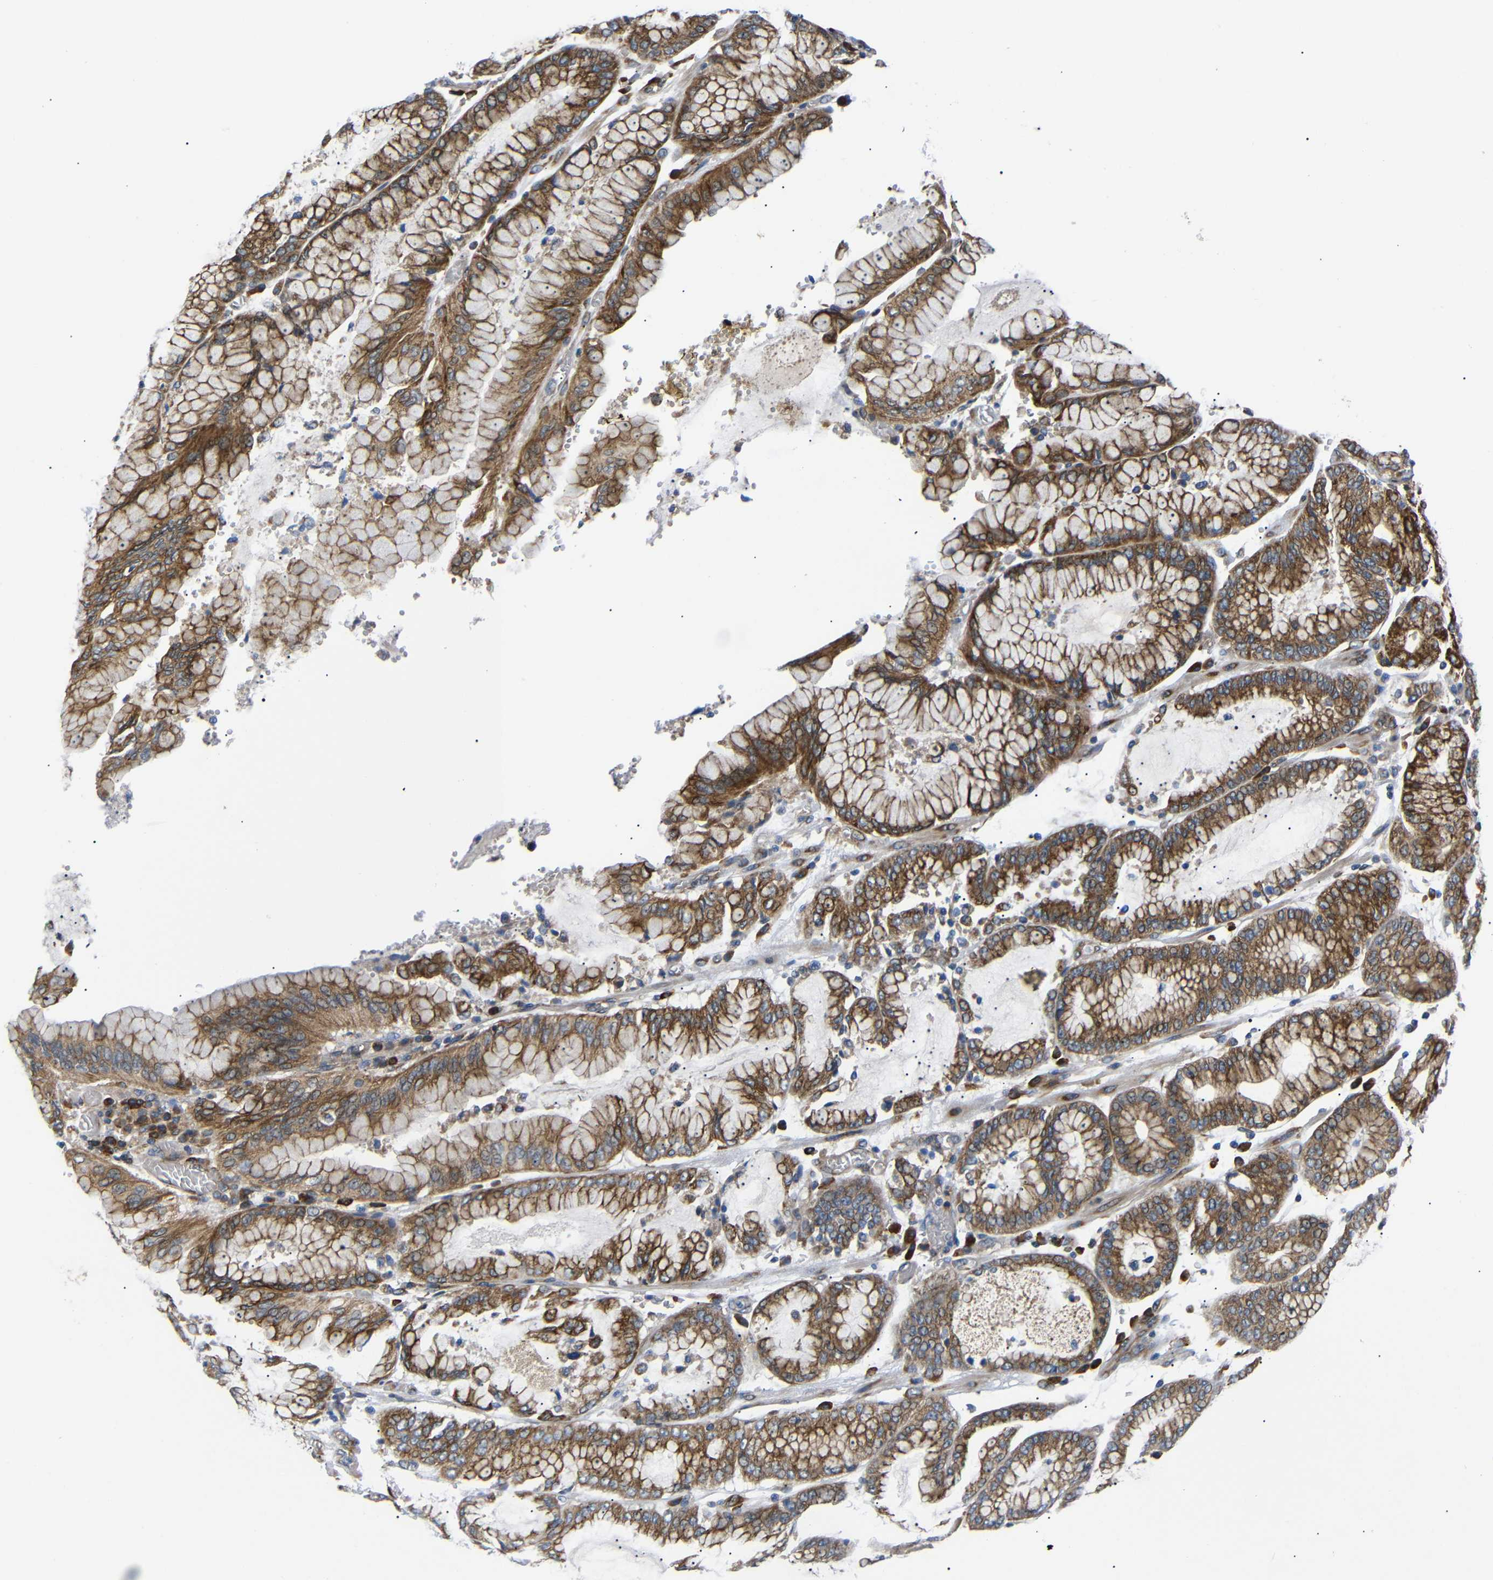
{"staining": {"intensity": "strong", "quantity": ">75%", "location": "cytoplasmic/membranous"}, "tissue": "stomach cancer", "cell_type": "Tumor cells", "image_type": "cancer", "snomed": [{"axis": "morphology", "description": "Normal tissue, NOS"}, {"axis": "morphology", "description": "Adenocarcinoma, NOS"}, {"axis": "topography", "description": "Stomach, upper"}, {"axis": "topography", "description": "Stomach"}], "caption": "The histopathology image demonstrates staining of stomach adenocarcinoma, revealing strong cytoplasmic/membranous protein positivity (brown color) within tumor cells.", "gene": "KANK4", "patient": {"sex": "male", "age": 76}}